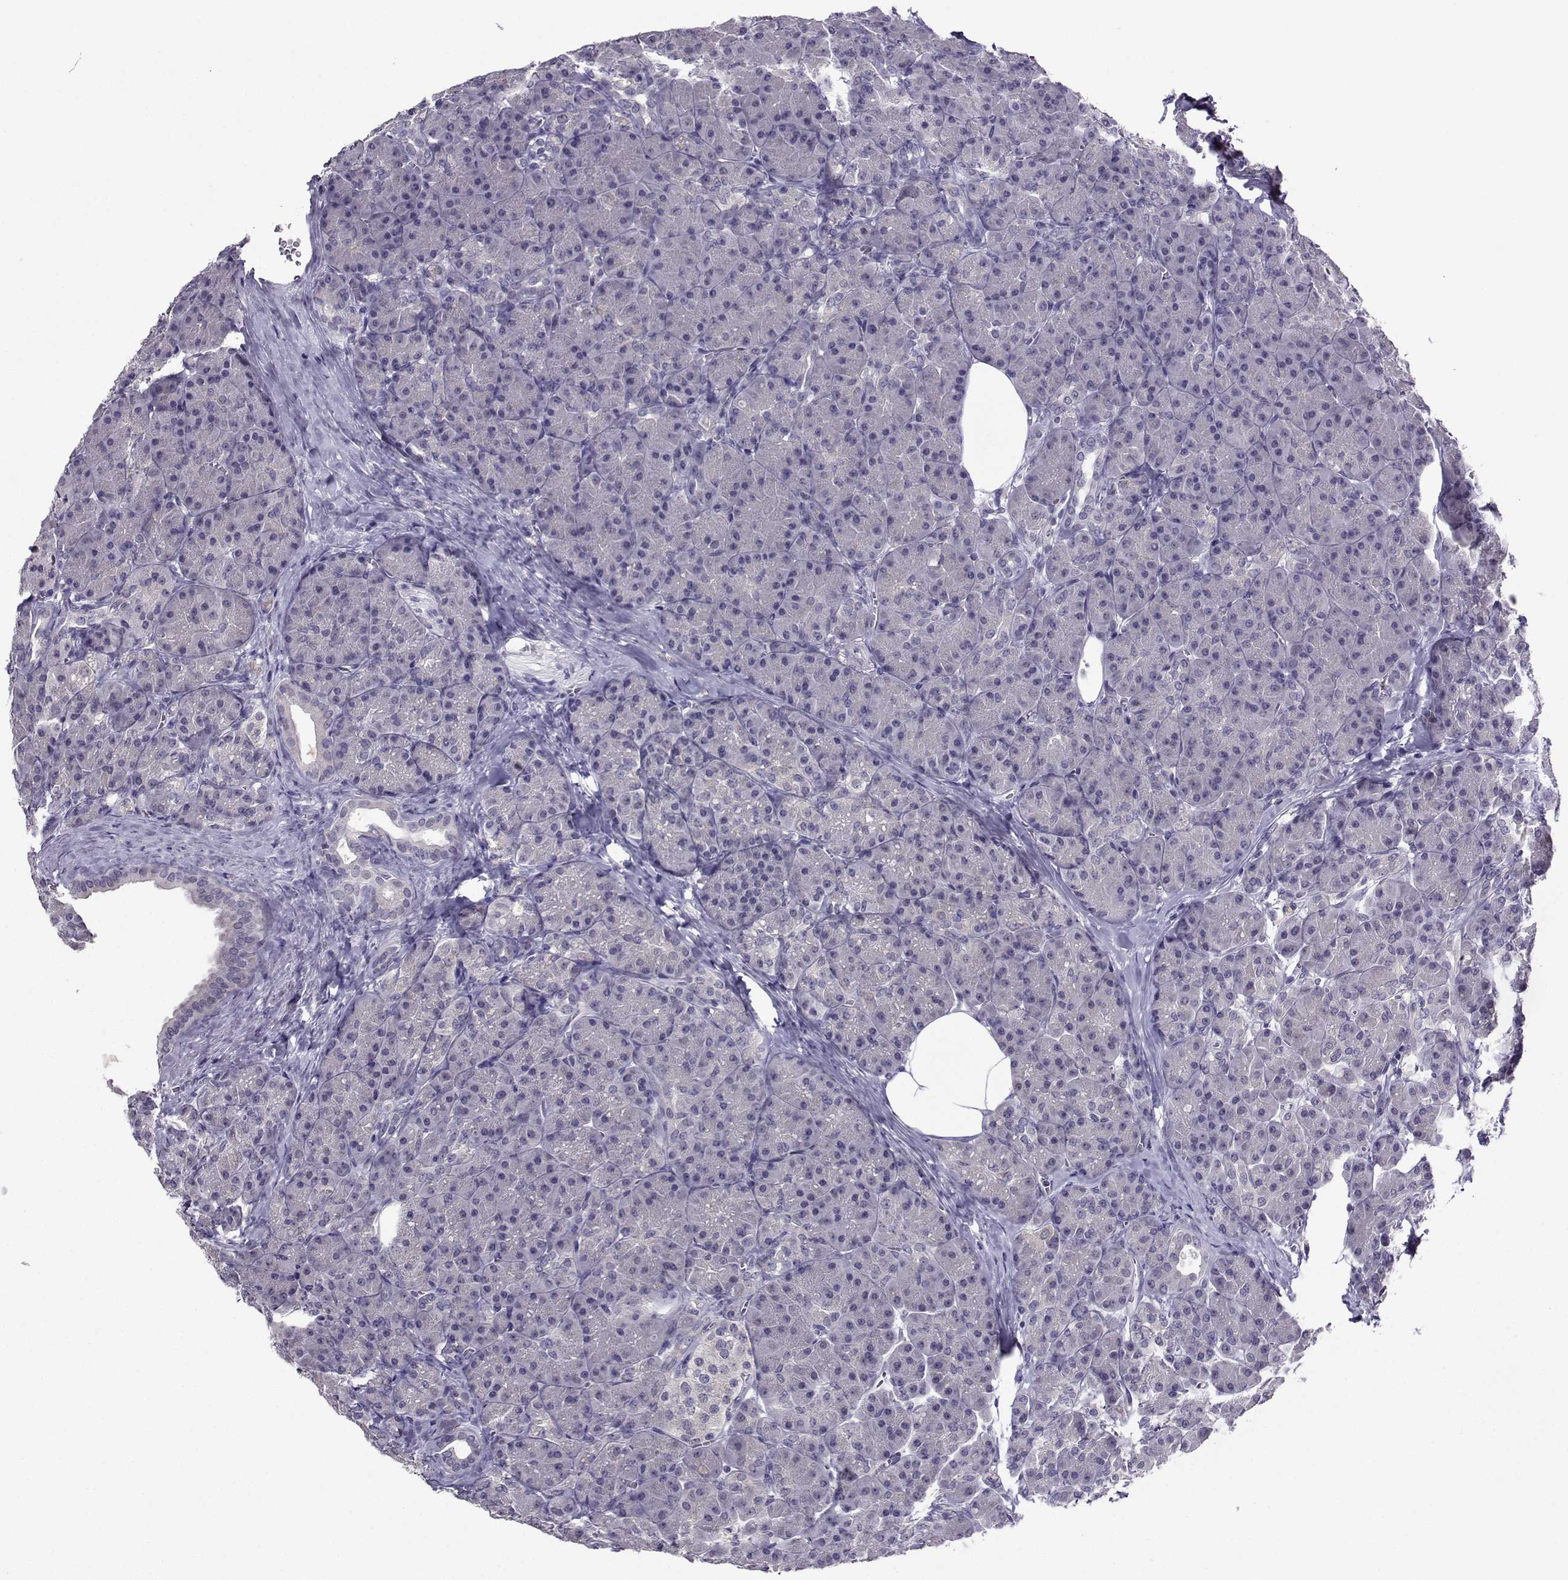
{"staining": {"intensity": "negative", "quantity": "none", "location": "none"}, "tissue": "pancreas", "cell_type": "Exocrine glandular cells", "image_type": "normal", "snomed": [{"axis": "morphology", "description": "Normal tissue, NOS"}, {"axis": "topography", "description": "Pancreas"}], "caption": "Immunohistochemistry micrograph of benign pancreas: pancreas stained with DAB (3,3'-diaminobenzidine) exhibits no significant protein staining in exocrine glandular cells.", "gene": "DDX20", "patient": {"sex": "male", "age": 57}}